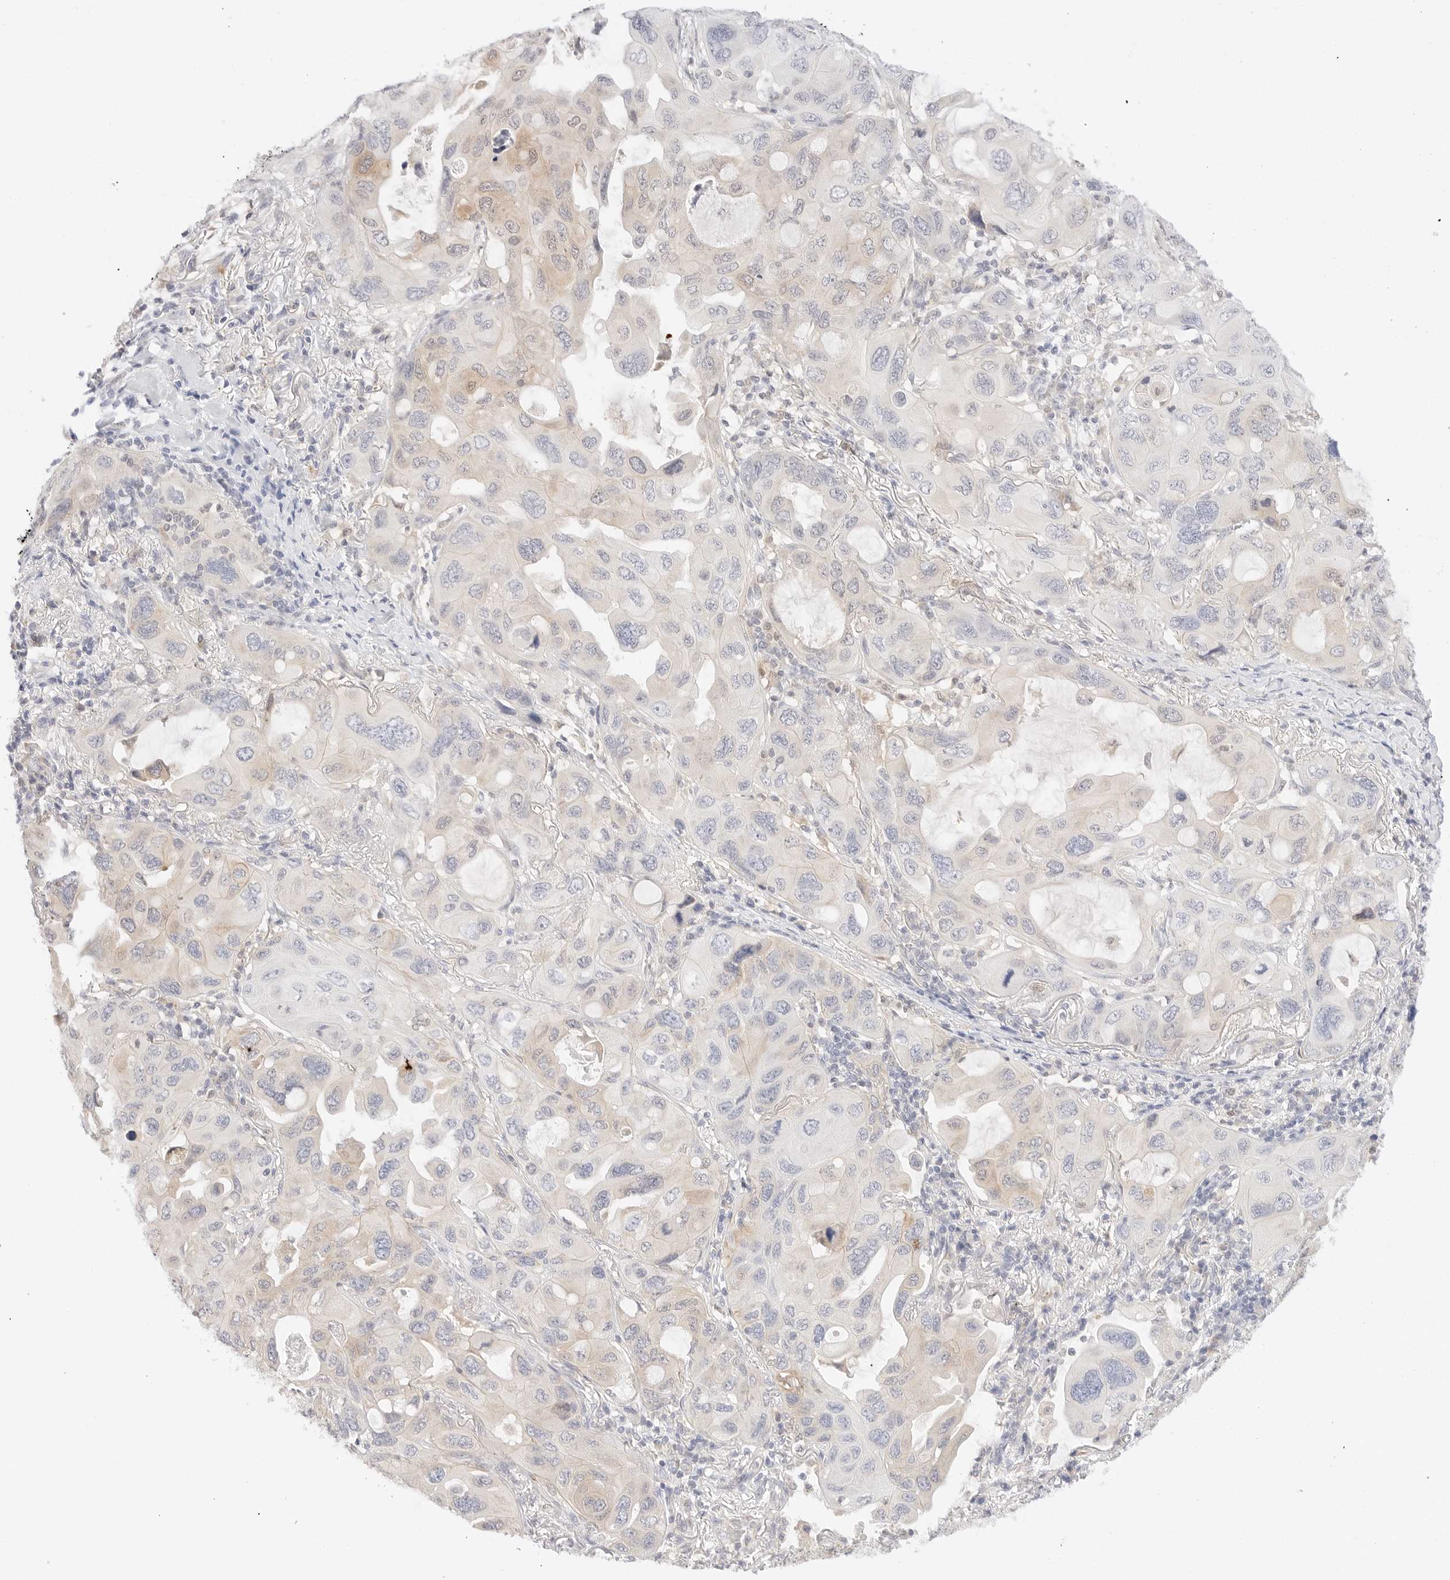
{"staining": {"intensity": "weak", "quantity": "<25%", "location": "cytoplasmic/membranous"}, "tissue": "lung cancer", "cell_type": "Tumor cells", "image_type": "cancer", "snomed": [{"axis": "morphology", "description": "Squamous cell carcinoma, NOS"}, {"axis": "topography", "description": "Lung"}], "caption": "Immunohistochemistry (IHC) image of neoplastic tissue: human lung cancer (squamous cell carcinoma) stained with DAB shows no significant protein expression in tumor cells. The staining is performed using DAB (3,3'-diaminobenzidine) brown chromogen with nuclei counter-stained in using hematoxylin.", "gene": "ERO1B", "patient": {"sex": "female", "age": 73}}